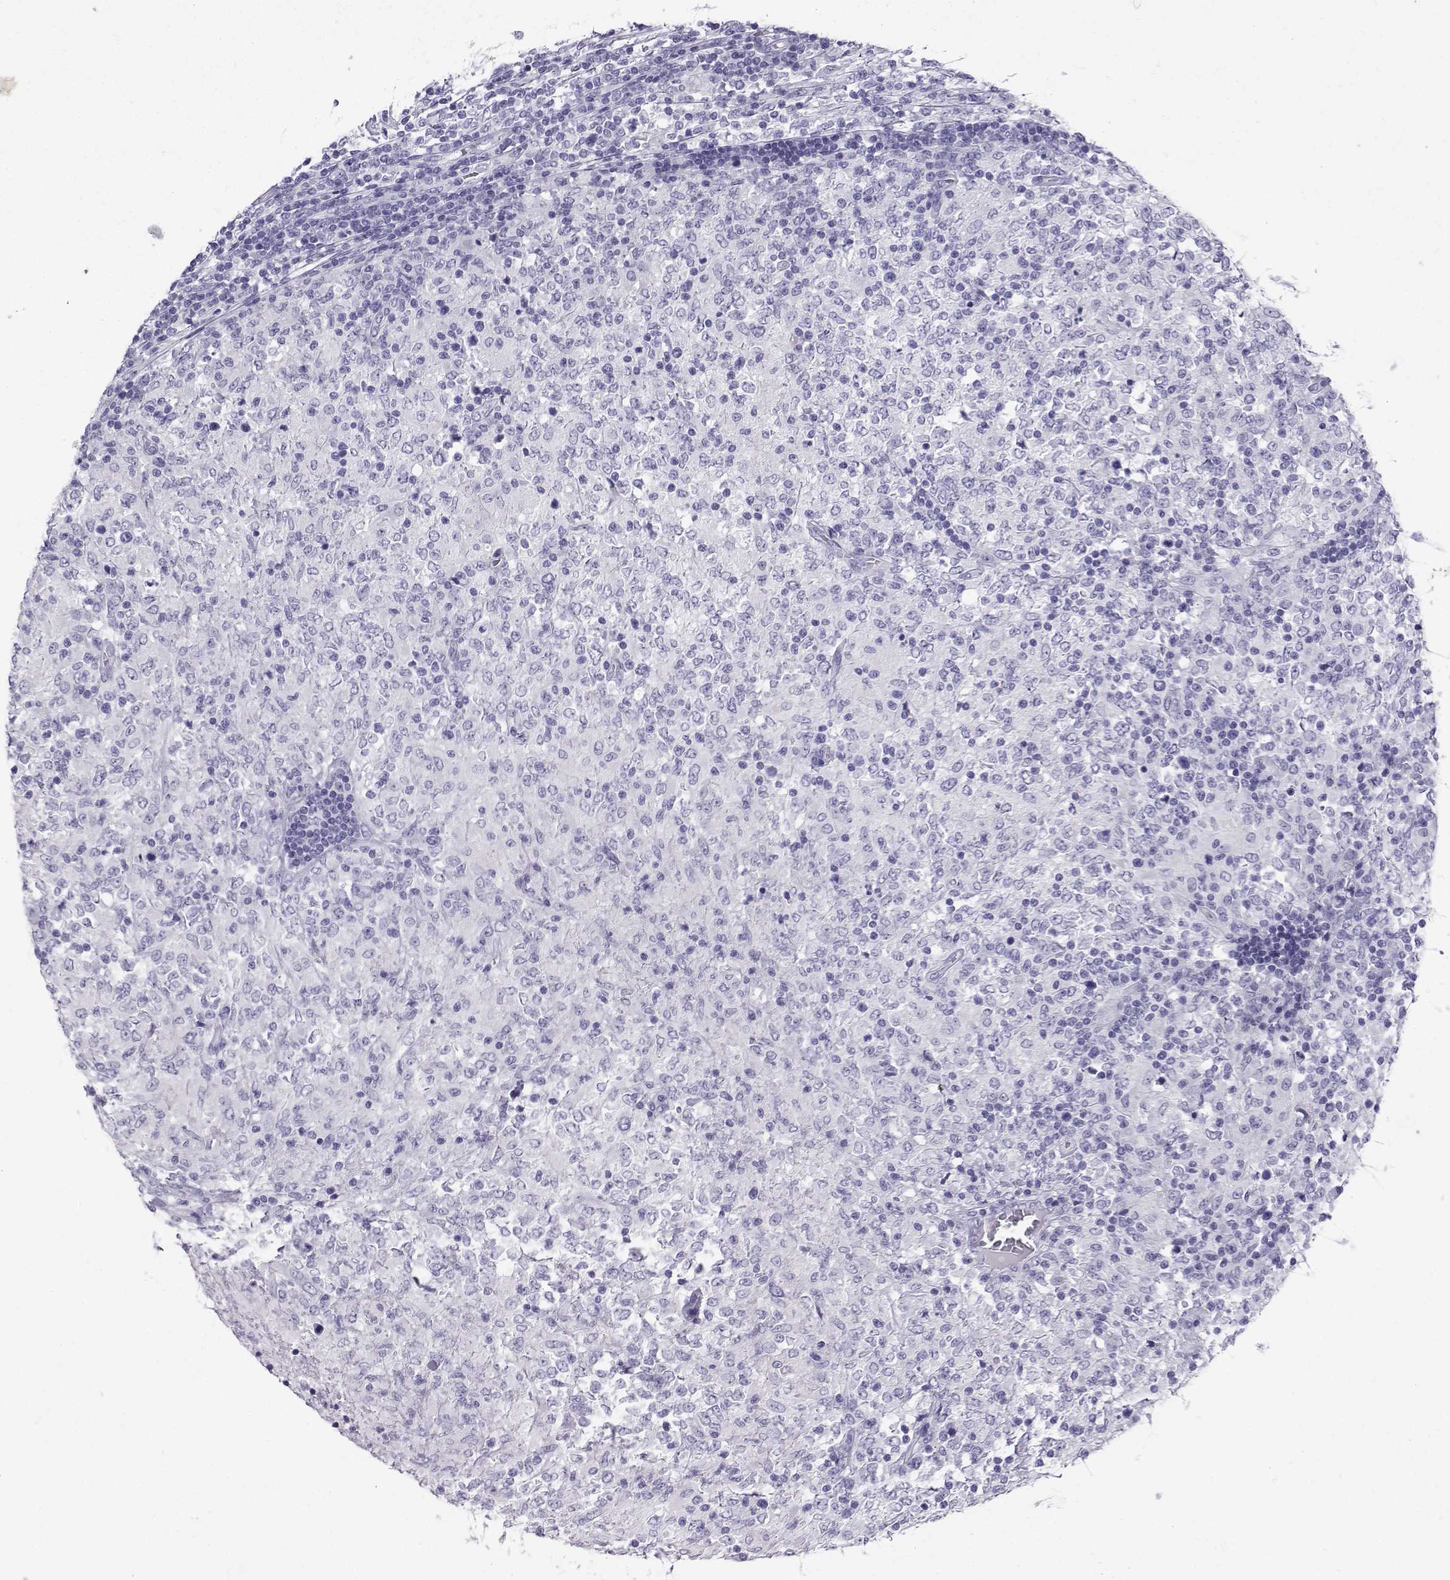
{"staining": {"intensity": "negative", "quantity": "none", "location": "none"}, "tissue": "lymphoma", "cell_type": "Tumor cells", "image_type": "cancer", "snomed": [{"axis": "morphology", "description": "Malignant lymphoma, non-Hodgkin's type, High grade"}, {"axis": "topography", "description": "Lymph node"}], "caption": "A high-resolution micrograph shows immunohistochemistry (IHC) staining of malignant lymphoma, non-Hodgkin's type (high-grade), which shows no significant expression in tumor cells. (DAB IHC with hematoxylin counter stain).", "gene": "NEFL", "patient": {"sex": "female", "age": 84}}